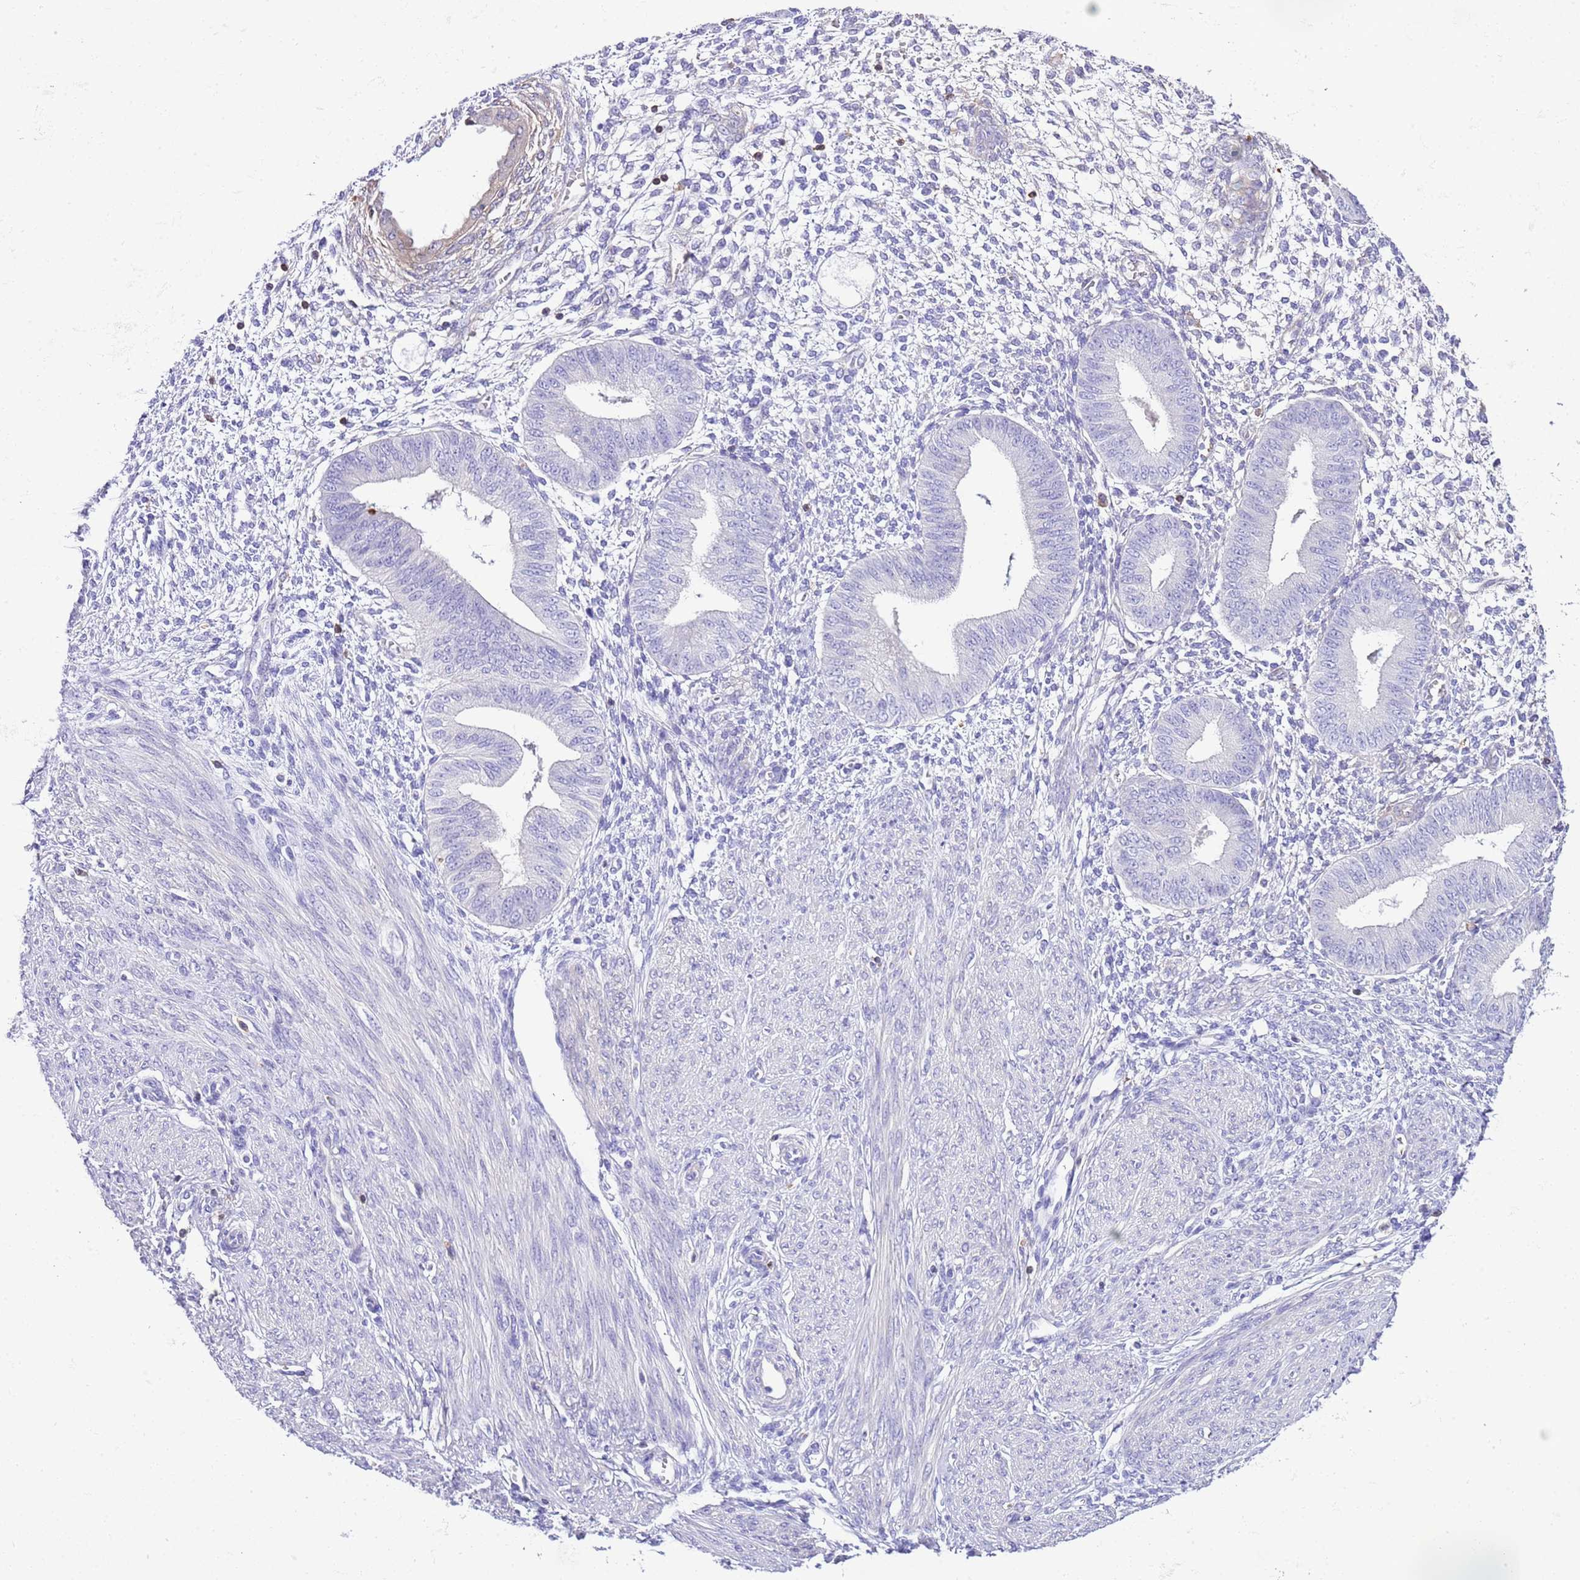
{"staining": {"intensity": "negative", "quantity": "none", "location": "none"}, "tissue": "endometrium", "cell_type": "Cells in endometrial stroma", "image_type": "normal", "snomed": [{"axis": "morphology", "description": "Normal tissue, NOS"}, {"axis": "topography", "description": "Endometrium"}], "caption": "DAB immunohistochemical staining of normal endometrium reveals no significant positivity in cells in endometrial stroma.", "gene": "CNN2", "patient": {"sex": "female", "age": 49}}